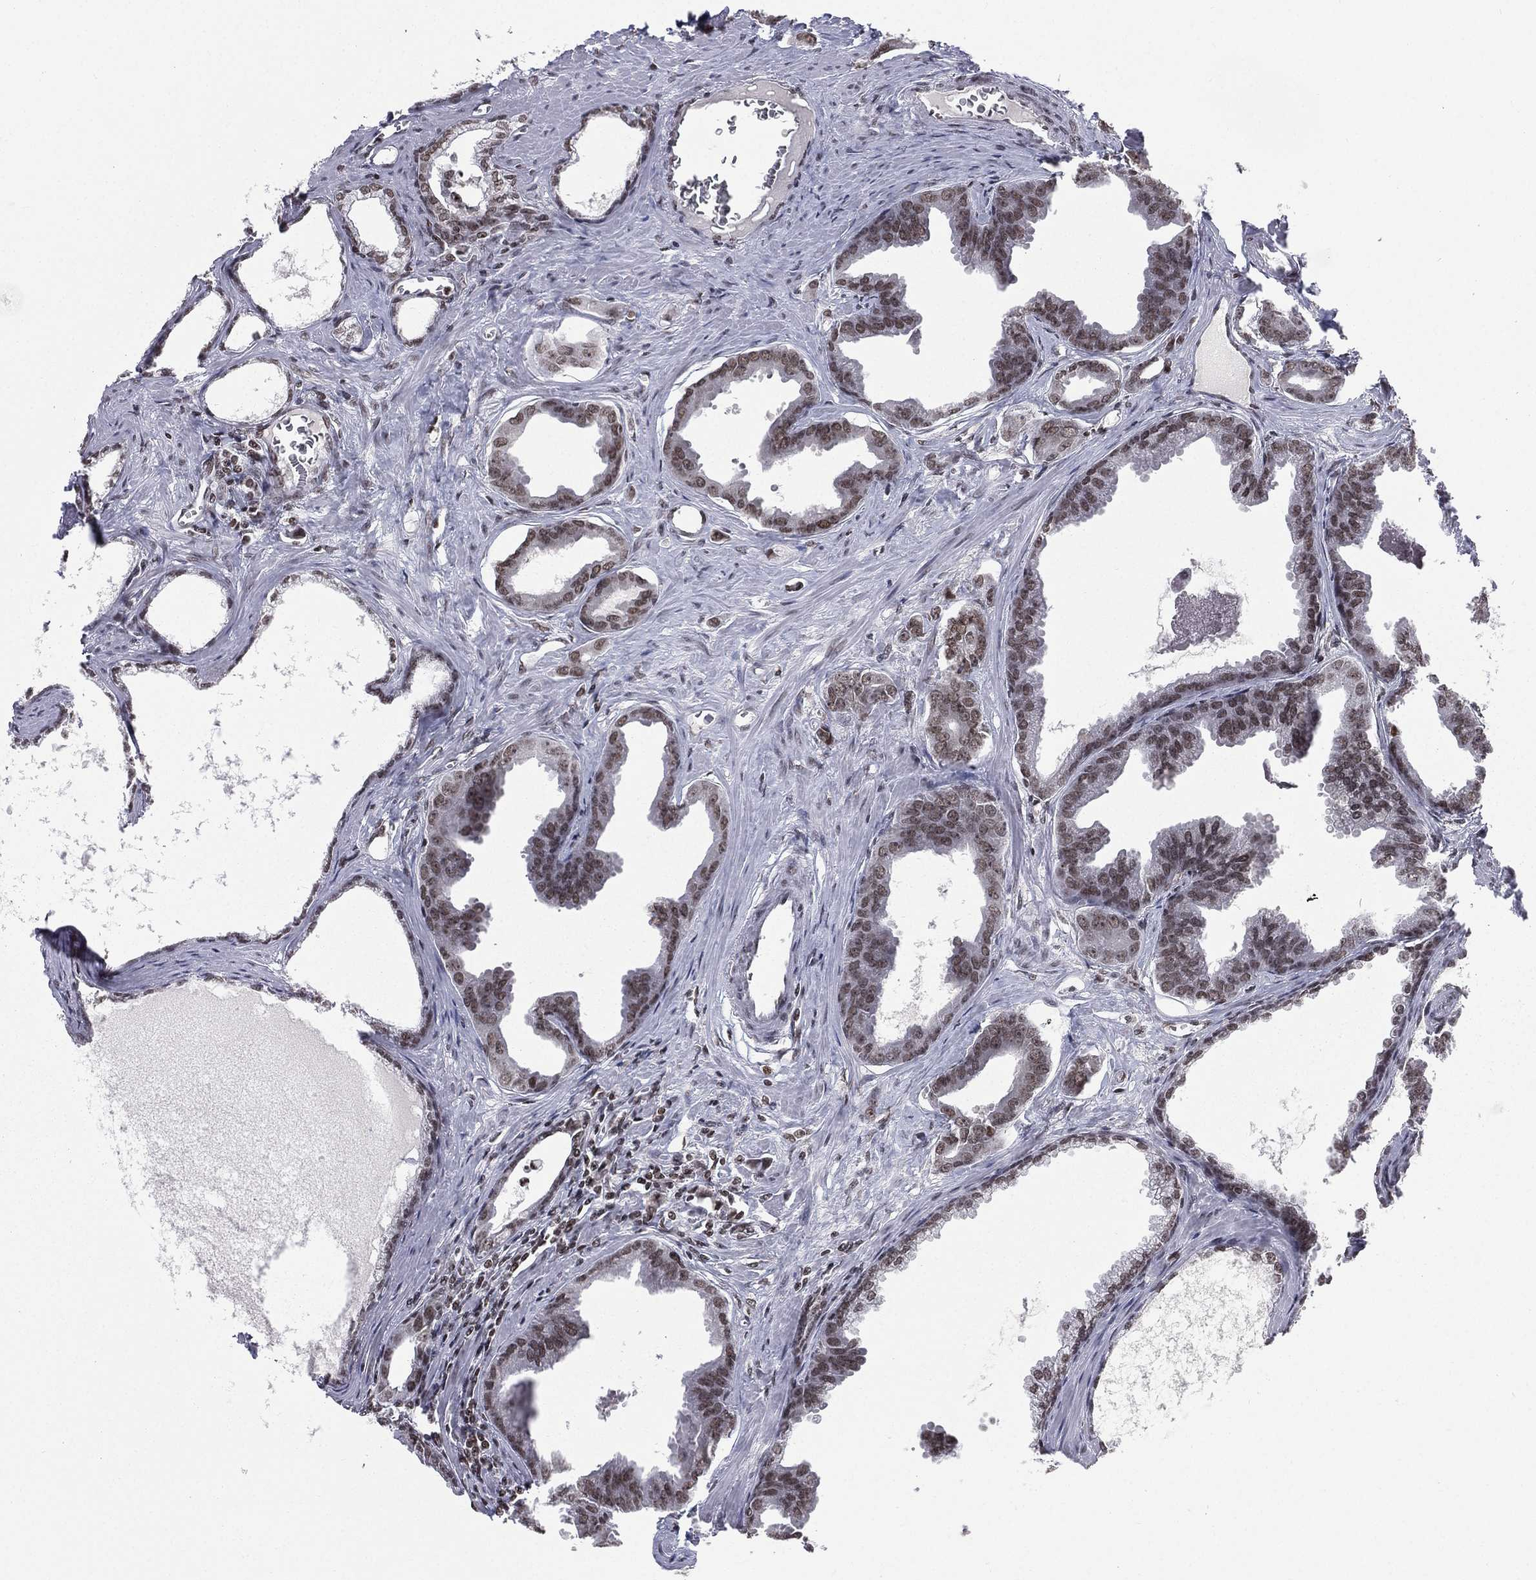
{"staining": {"intensity": "moderate", "quantity": ">75%", "location": "nuclear"}, "tissue": "prostate cancer", "cell_type": "Tumor cells", "image_type": "cancer", "snomed": [{"axis": "morphology", "description": "Adenocarcinoma, NOS"}, {"axis": "topography", "description": "Prostate"}], "caption": "Prostate cancer (adenocarcinoma) stained with DAB IHC exhibits medium levels of moderate nuclear staining in about >75% of tumor cells.", "gene": "RFX7", "patient": {"sex": "male", "age": 66}}